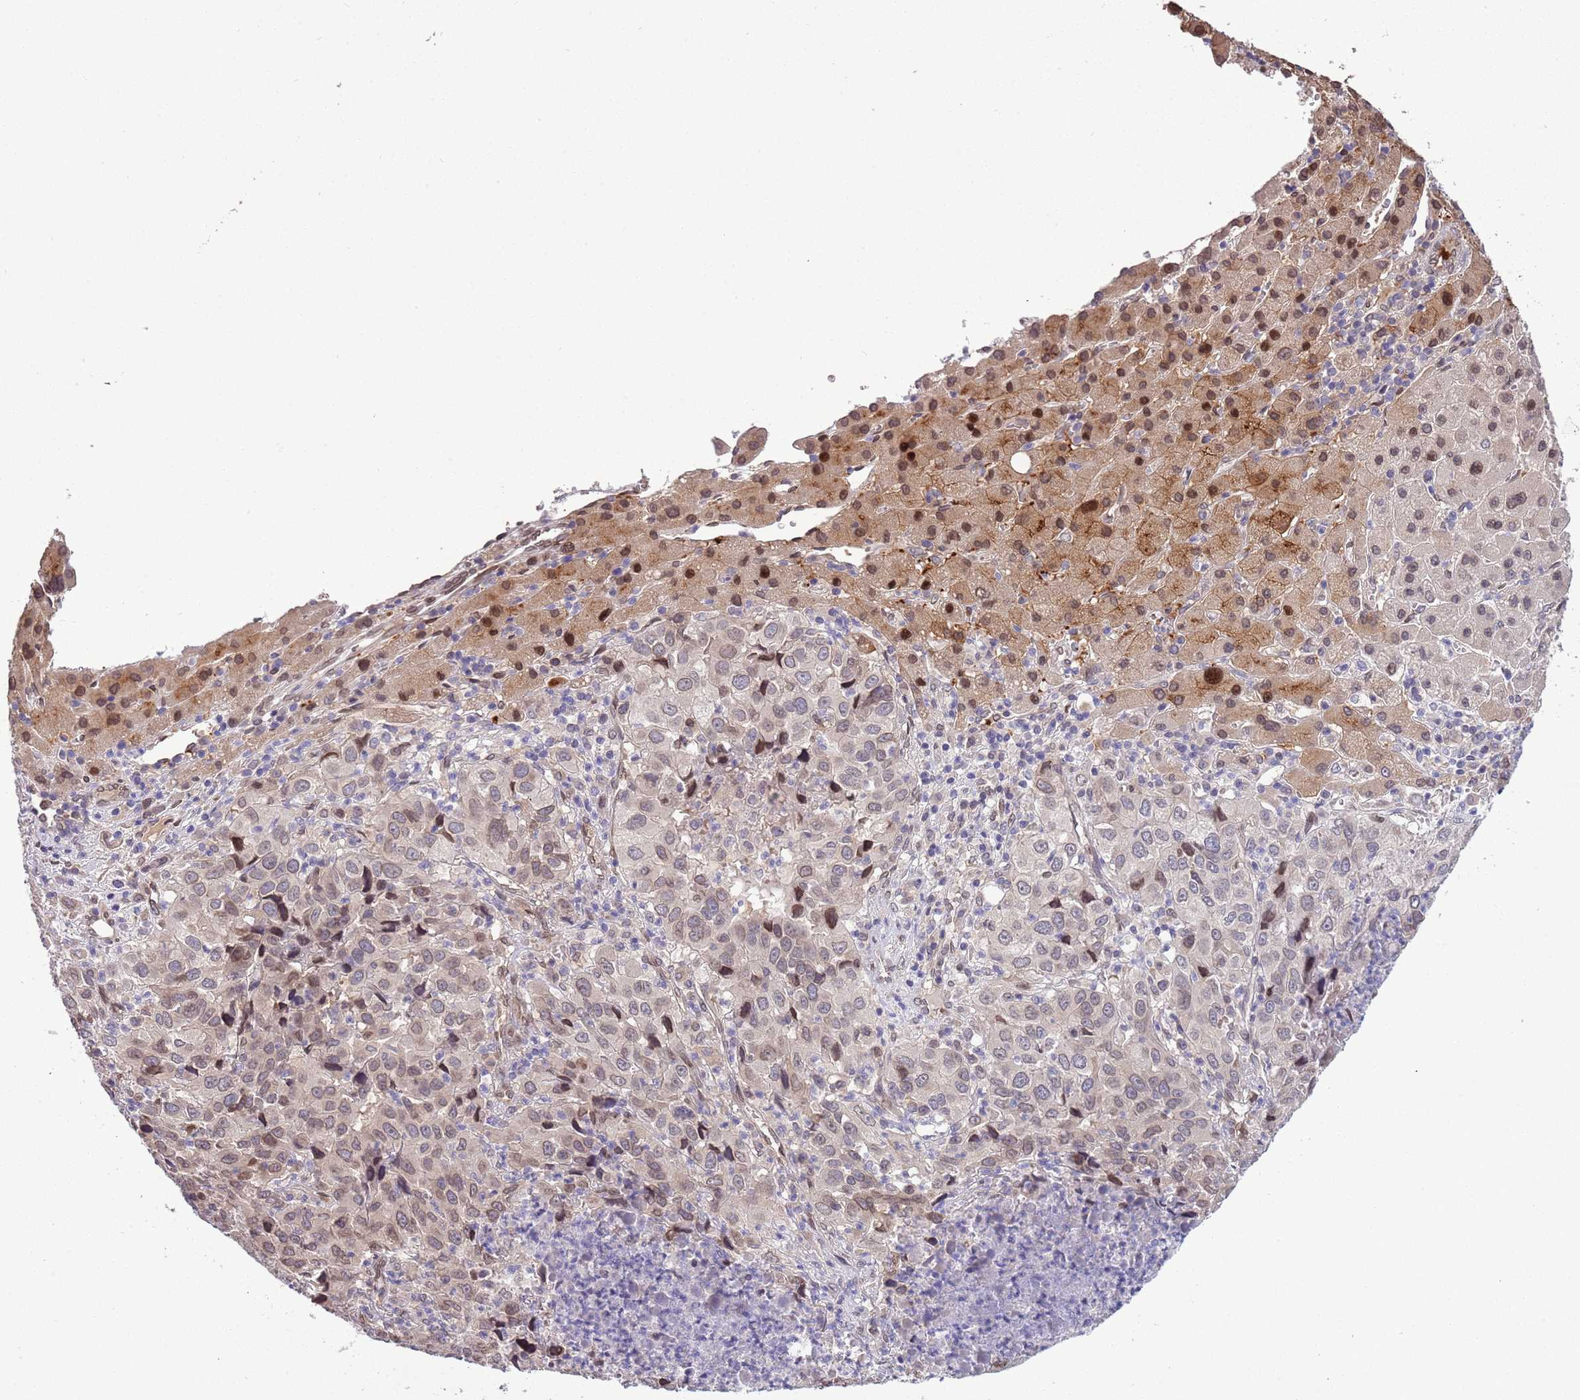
{"staining": {"intensity": "weak", "quantity": "25%-75%", "location": "nuclear"}, "tissue": "liver cancer", "cell_type": "Tumor cells", "image_type": "cancer", "snomed": [{"axis": "morphology", "description": "Carcinoma, Hepatocellular, NOS"}, {"axis": "topography", "description": "Liver"}], "caption": "The photomicrograph displays staining of liver cancer (hepatocellular carcinoma), revealing weak nuclear protein expression (brown color) within tumor cells.", "gene": "ZNF665", "patient": {"sex": "male", "age": 63}}